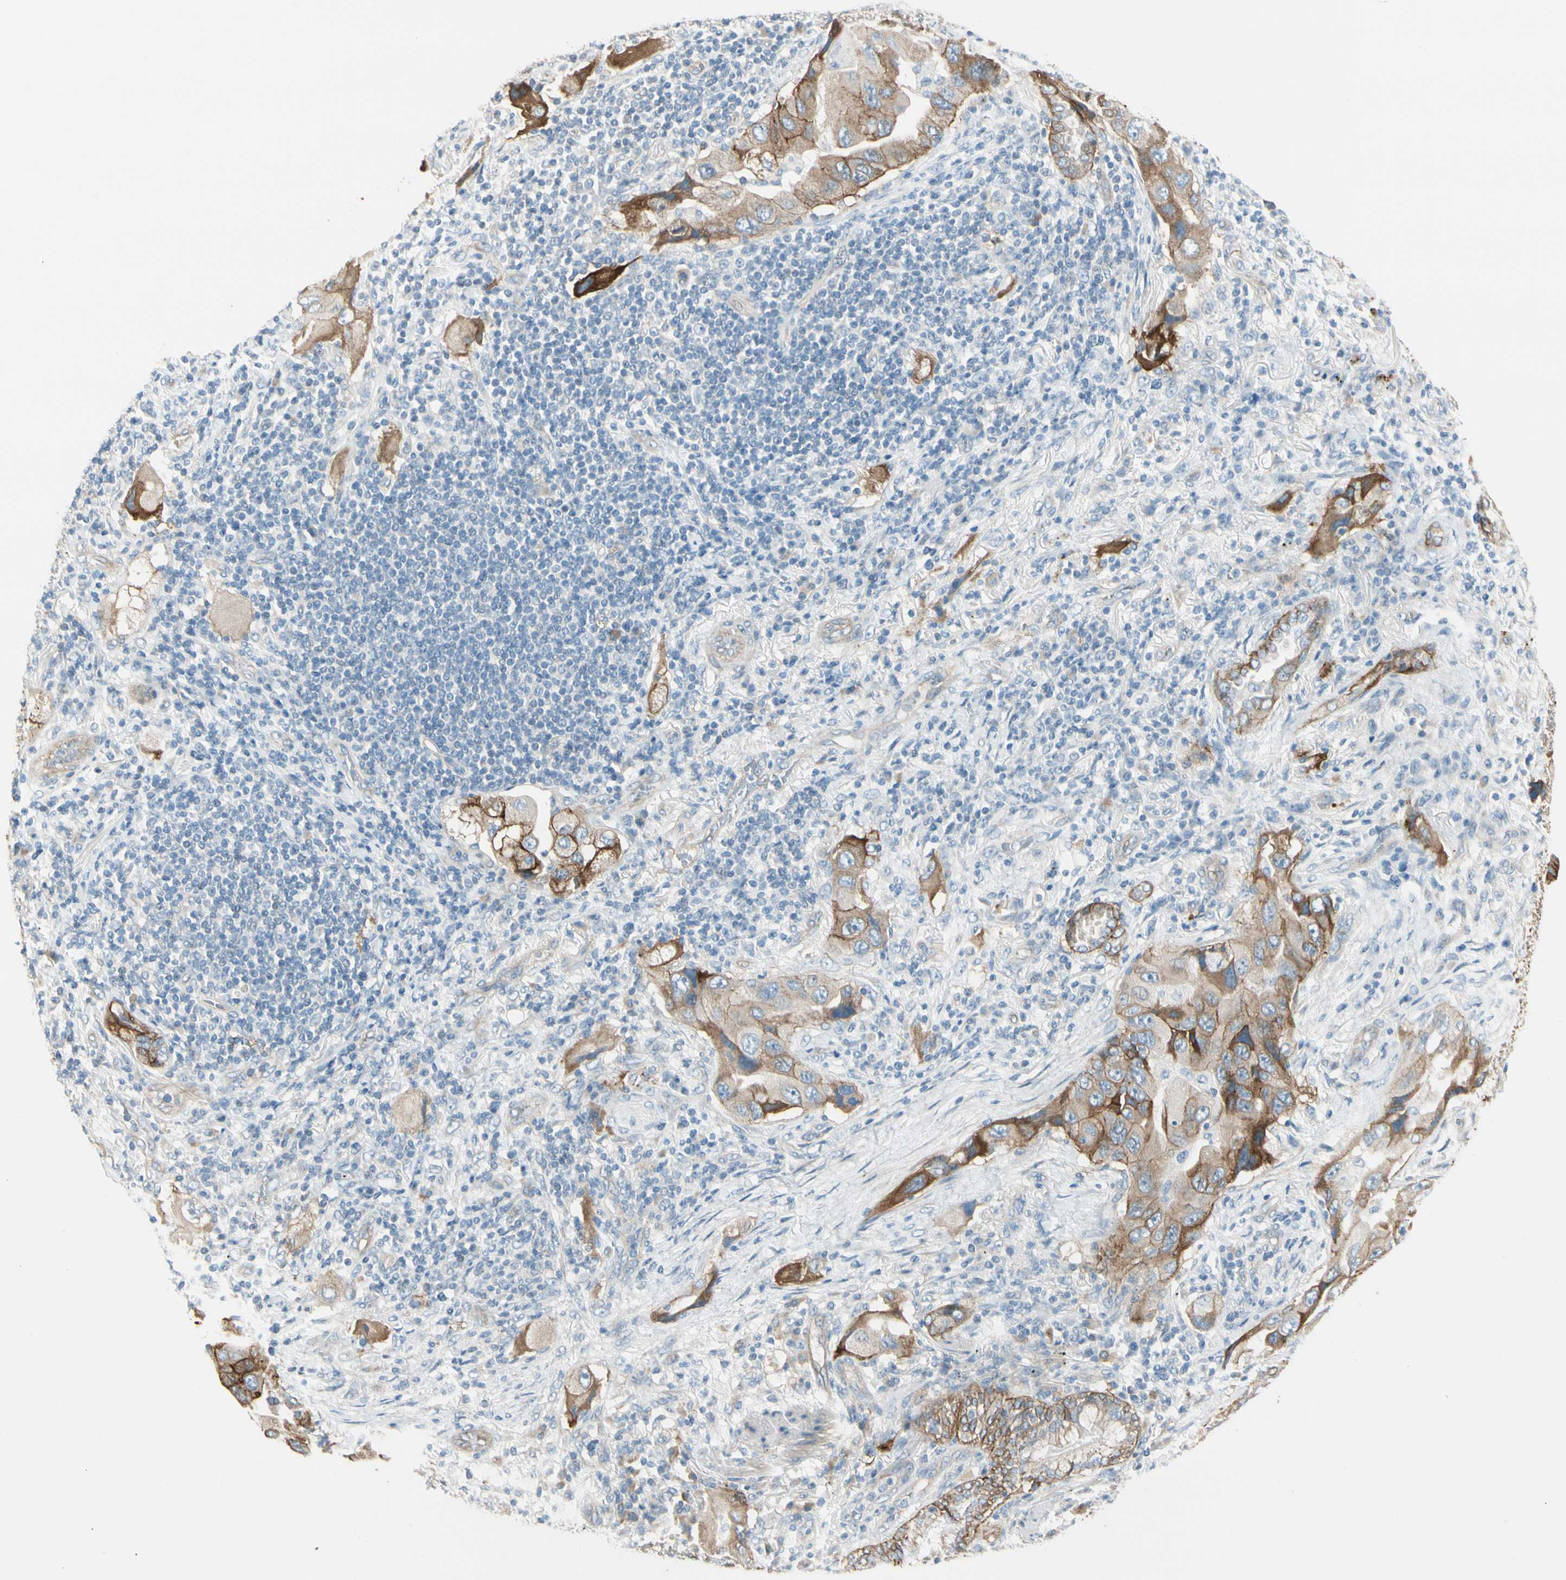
{"staining": {"intensity": "strong", "quantity": ">75%", "location": "cytoplasmic/membranous"}, "tissue": "lung cancer", "cell_type": "Tumor cells", "image_type": "cancer", "snomed": [{"axis": "morphology", "description": "Adenocarcinoma, NOS"}, {"axis": "topography", "description": "Lung"}], "caption": "IHC staining of adenocarcinoma (lung), which exhibits high levels of strong cytoplasmic/membranous positivity in about >75% of tumor cells indicating strong cytoplasmic/membranous protein staining. The staining was performed using DAB (brown) for protein detection and nuclei were counterstained in hematoxylin (blue).", "gene": "ITGA3", "patient": {"sex": "female", "age": 65}}